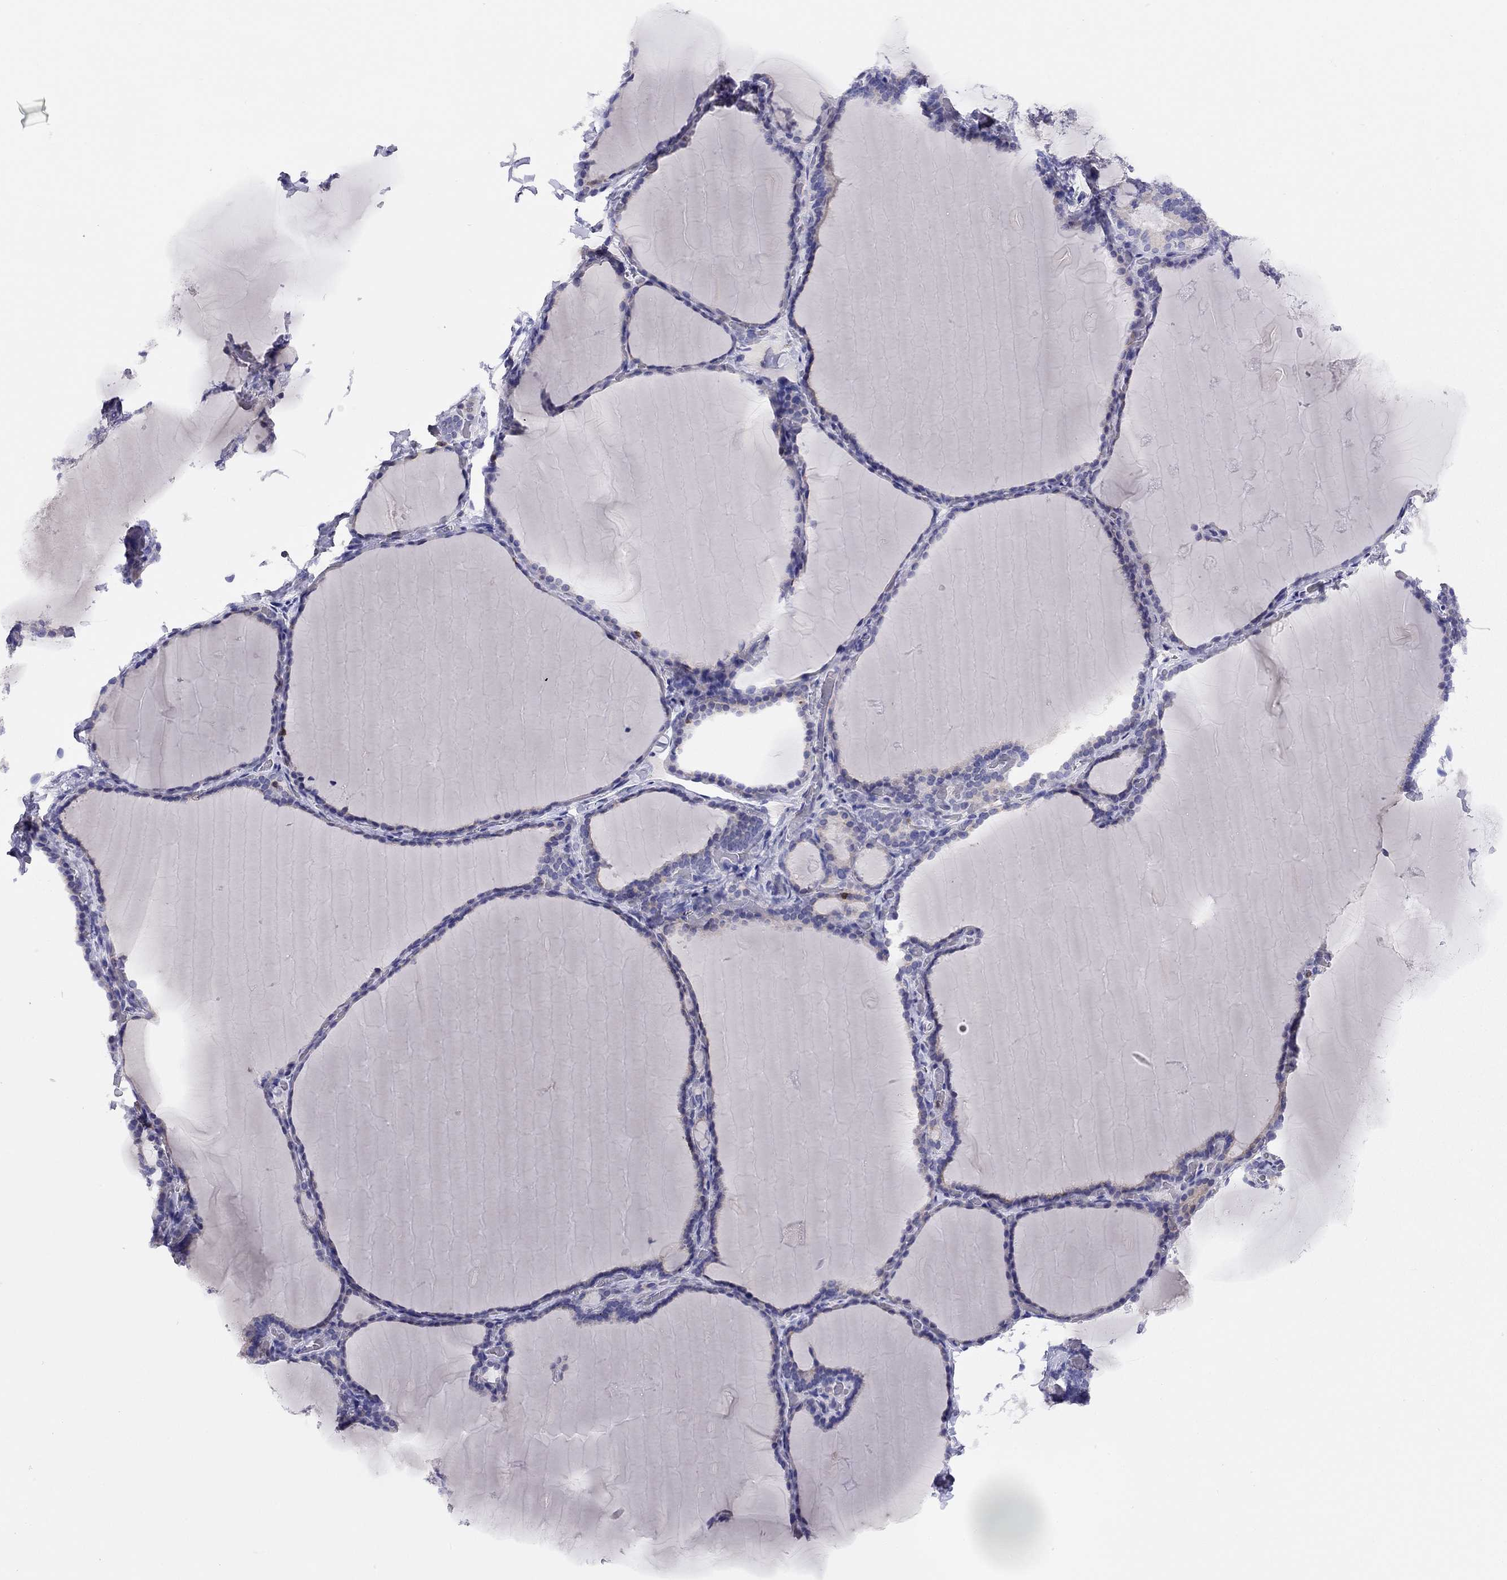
{"staining": {"intensity": "negative", "quantity": "none", "location": "none"}, "tissue": "thyroid gland", "cell_type": "Glandular cells", "image_type": "normal", "snomed": [{"axis": "morphology", "description": "Normal tissue, NOS"}, {"axis": "morphology", "description": "Hyperplasia, NOS"}, {"axis": "topography", "description": "Thyroid gland"}], "caption": "Immunohistochemistry photomicrograph of normal thyroid gland stained for a protein (brown), which exhibits no expression in glandular cells.", "gene": "CITED1", "patient": {"sex": "female", "age": 27}}